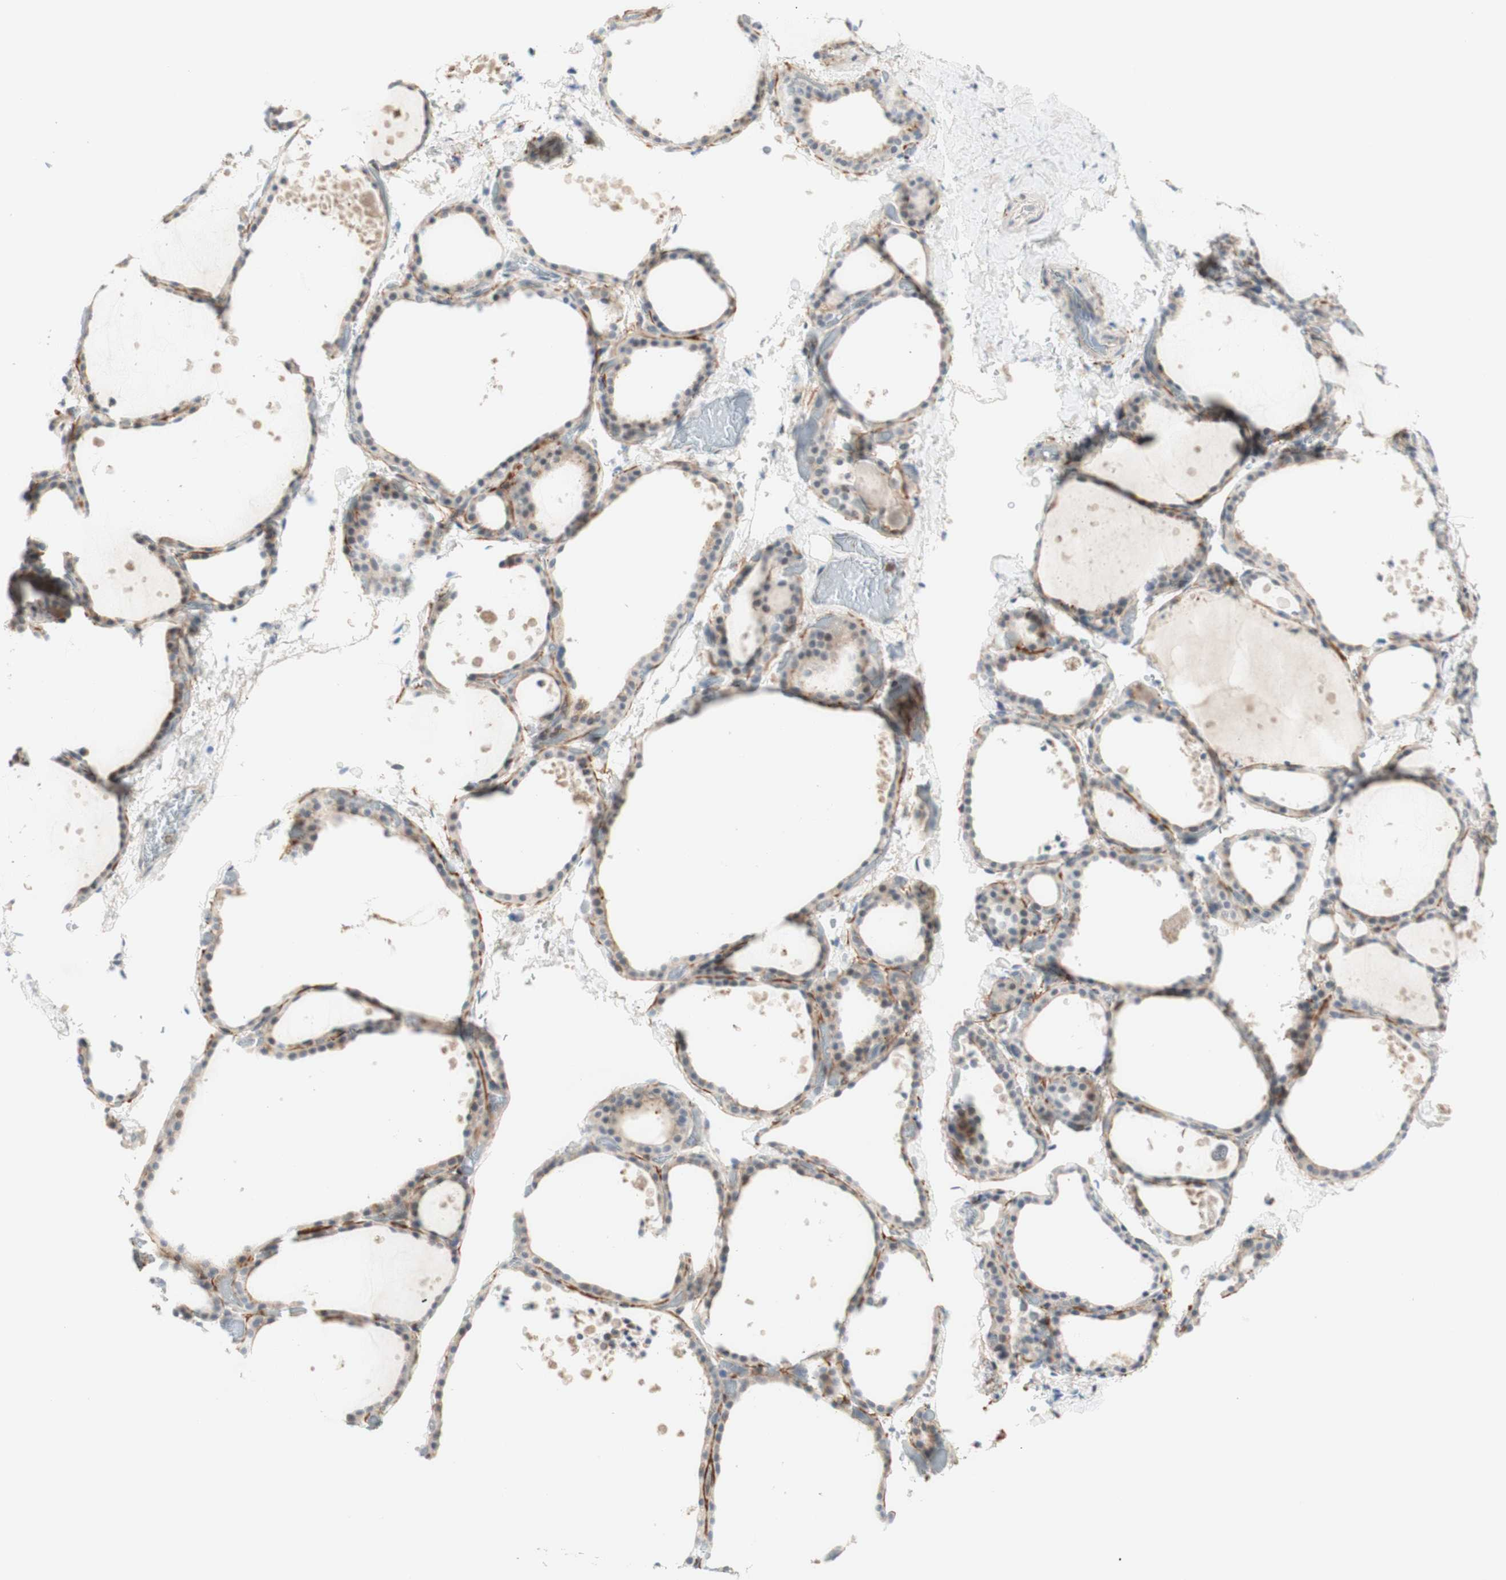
{"staining": {"intensity": "moderate", "quantity": "25%-75%", "location": "cytoplasmic/membranous"}, "tissue": "thyroid gland", "cell_type": "Glandular cells", "image_type": "normal", "snomed": [{"axis": "morphology", "description": "Normal tissue, NOS"}, {"axis": "topography", "description": "Thyroid gland"}], "caption": "Moderate cytoplasmic/membranous positivity is appreciated in approximately 25%-75% of glandular cells in unremarkable thyroid gland. (DAB (3,3'-diaminobenzidine) = brown stain, brightfield microscopy at high magnification).", "gene": "GAPT", "patient": {"sex": "female", "age": 44}}